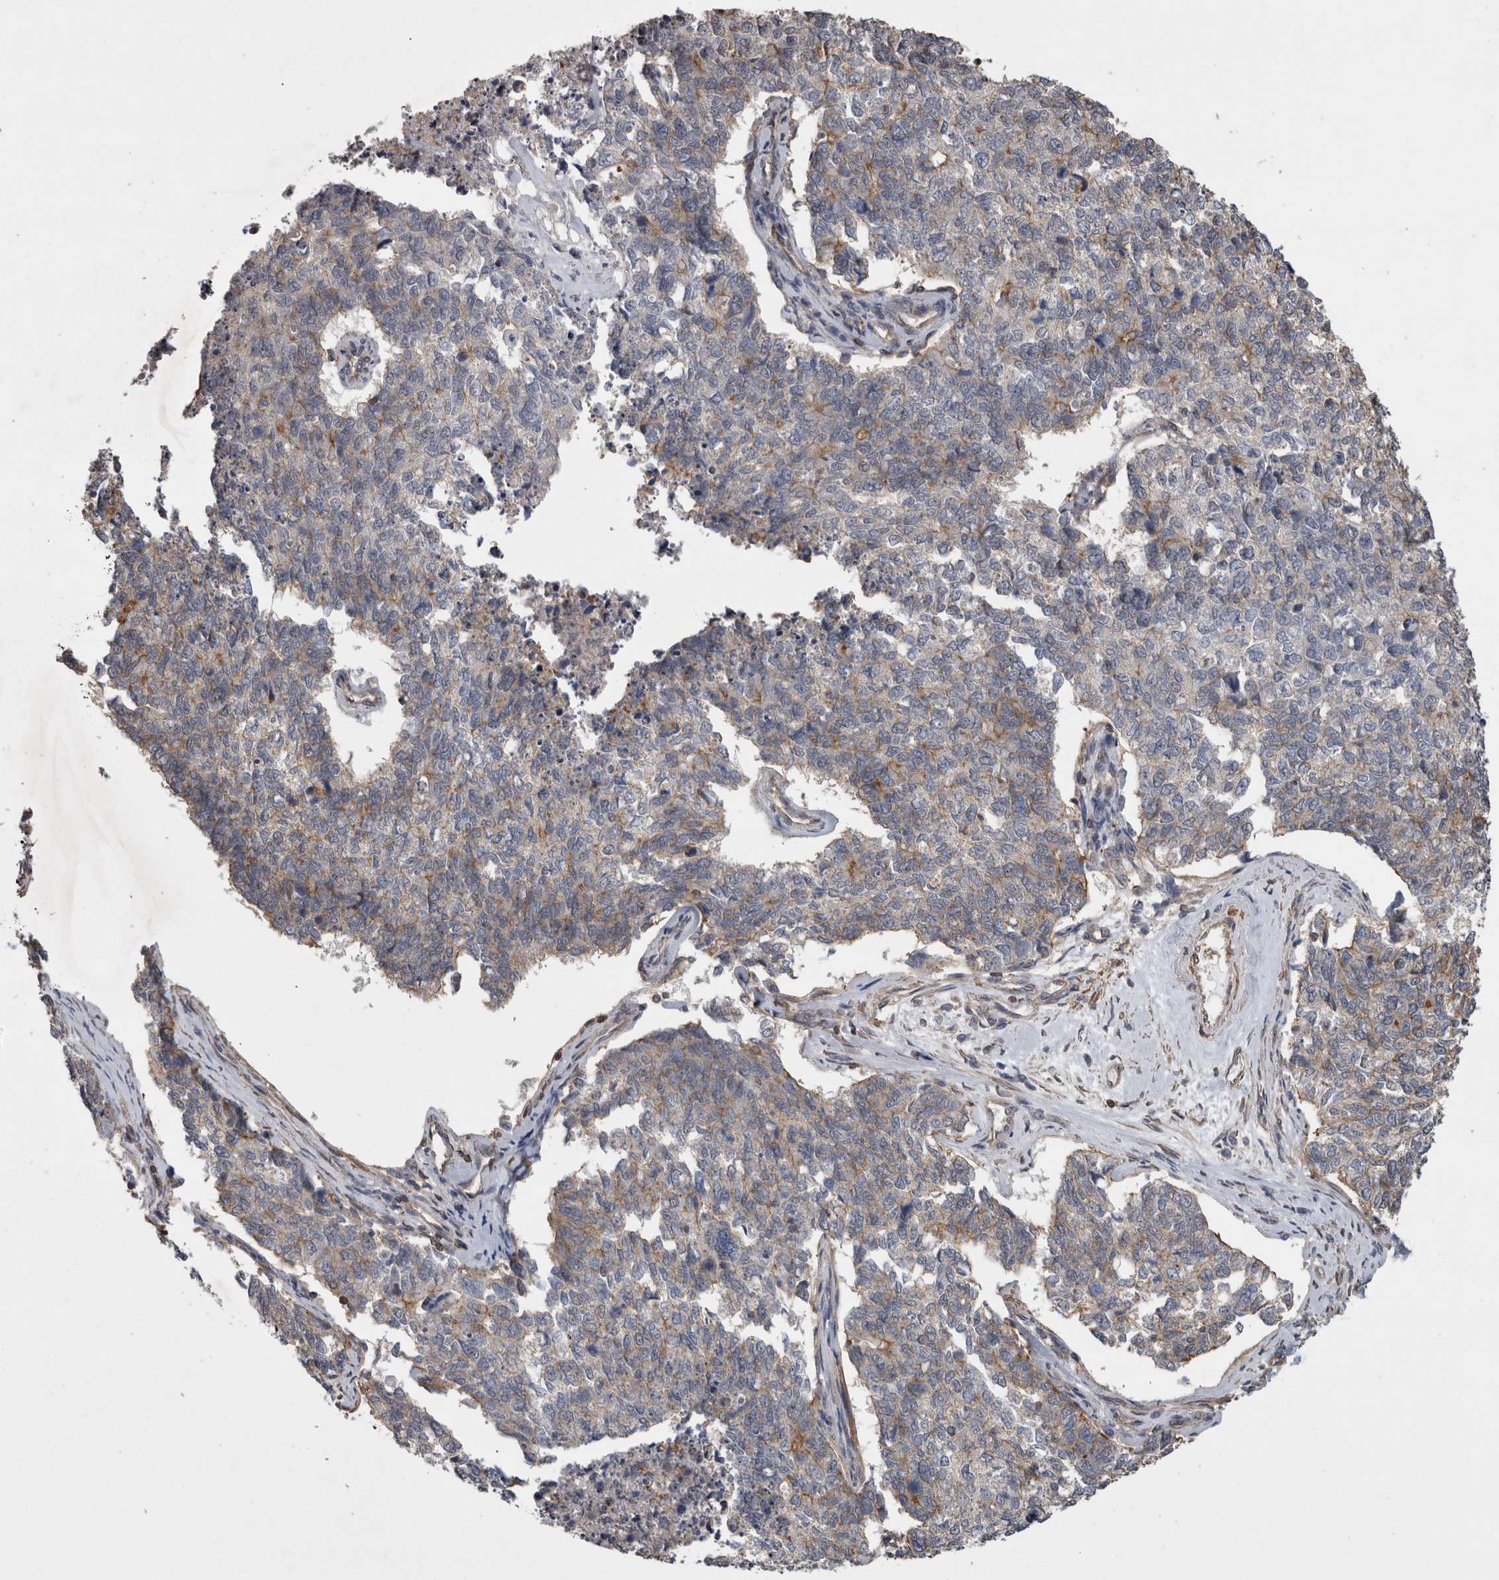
{"staining": {"intensity": "weak", "quantity": "25%-75%", "location": "cytoplasmic/membranous"}, "tissue": "cervical cancer", "cell_type": "Tumor cells", "image_type": "cancer", "snomed": [{"axis": "morphology", "description": "Squamous cell carcinoma, NOS"}, {"axis": "topography", "description": "Cervix"}], "caption": "IHC (DAB) staining of human cervical cancer (squamous cell carcinoma) reveals weak cytoplasmic/membranous protein expression in approximately 25%-75% of tumor cells. (Brightfield microscopy of DAB IHC at high magnification).", "gene": "SPATA48", "patient": {"sex": "female", "age": 63}}